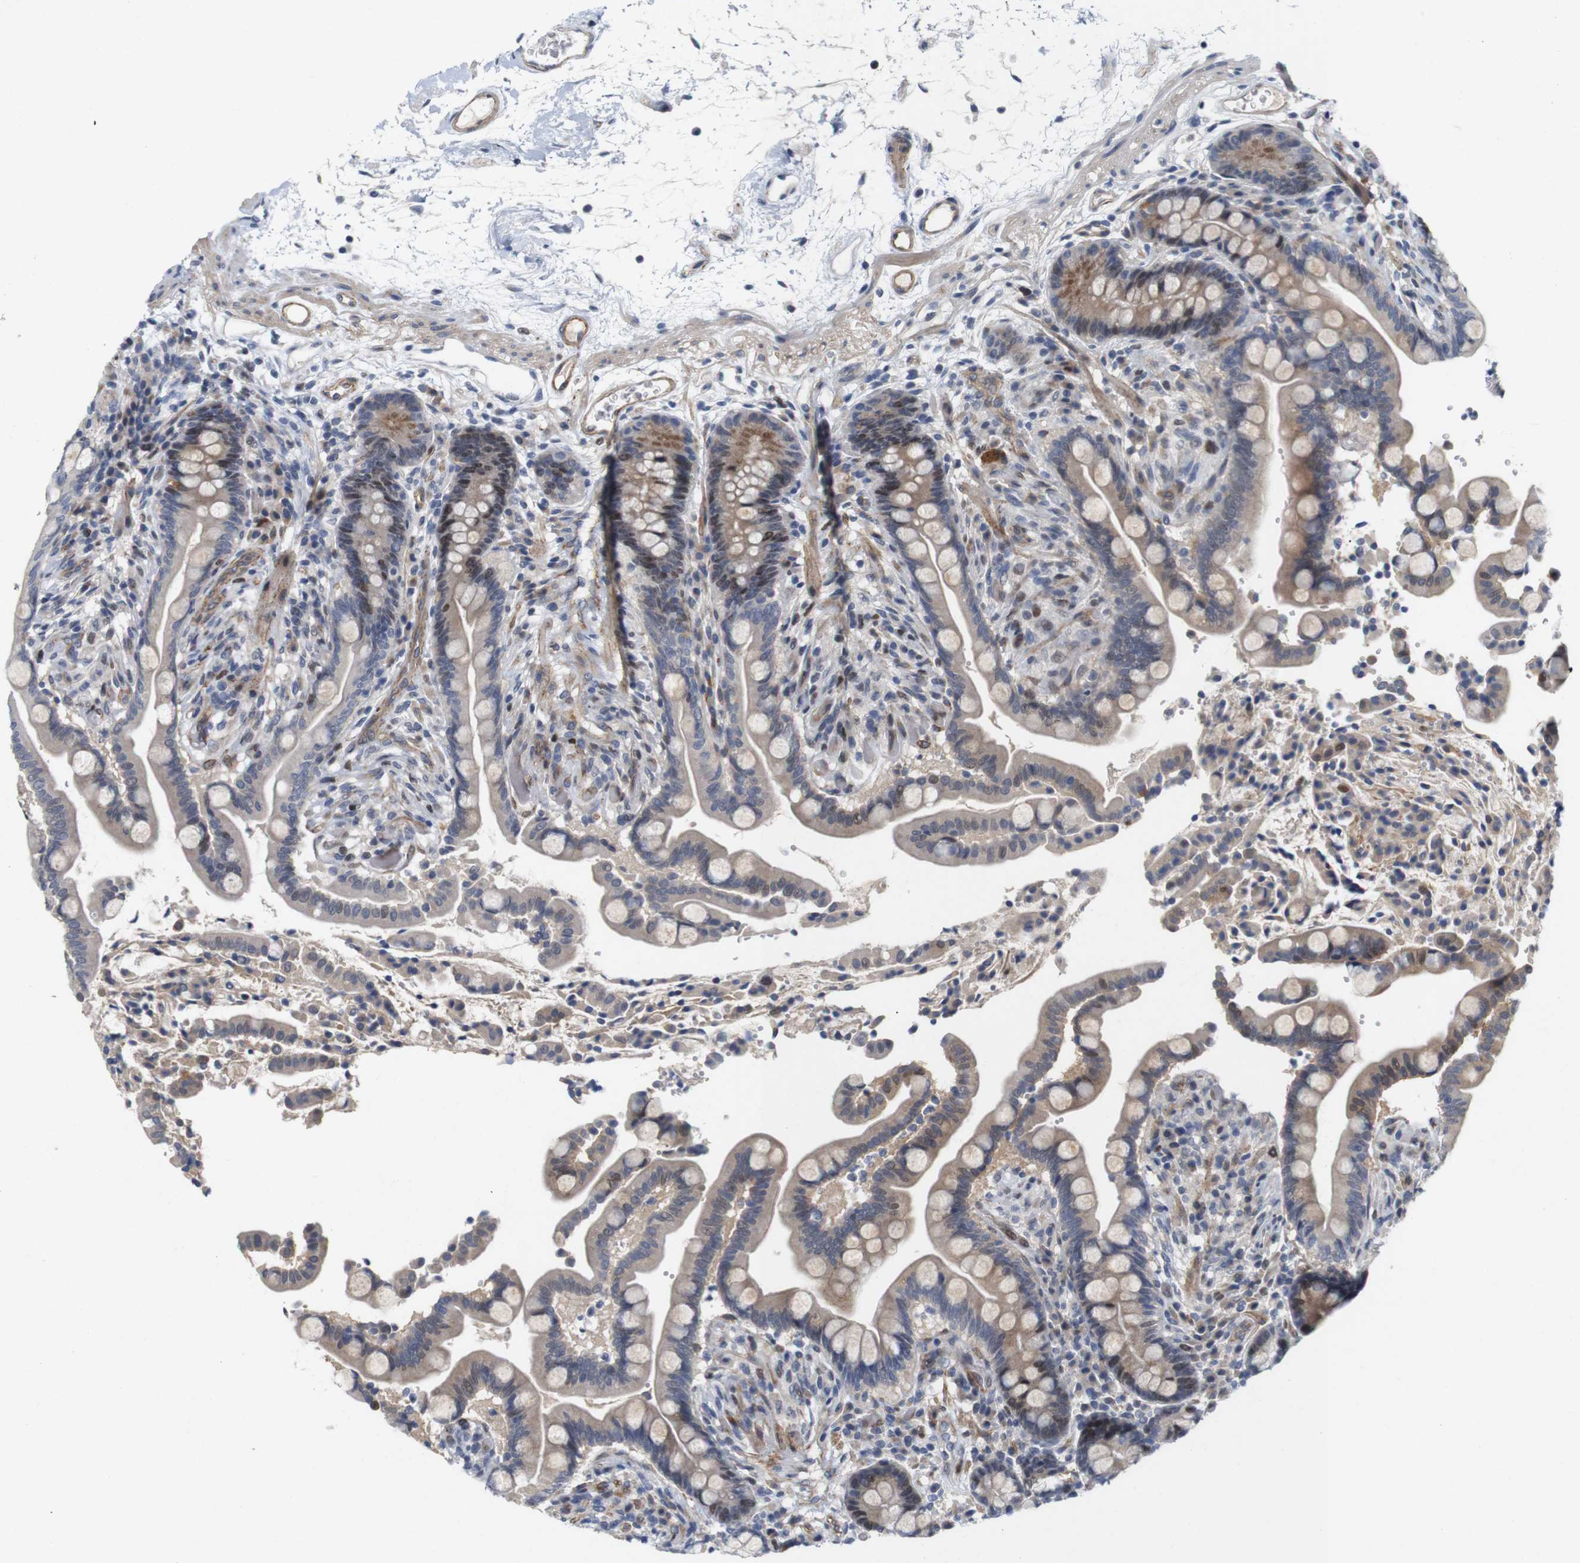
{"staining": {"intensity": "moderate", "quantity": "25%-75%", "location": "cytoplasmic/membranous"}, "tissue": "colon", "cell_type": "Endothelial cells", "image_type": "normal", "snomed": [{"axis": "morphology", "description": "Normal tissue, NOS"}, {"axis": "topography", "description": "Colon"}], "caption": "This is an image of immunohistochemistry staining of unremarkable colon, which shows moderate staining in the cytoplasmic/membranous of endothelial cells.", "gene": "CYB561", "patient": {"sex": "male", "age": 73}}